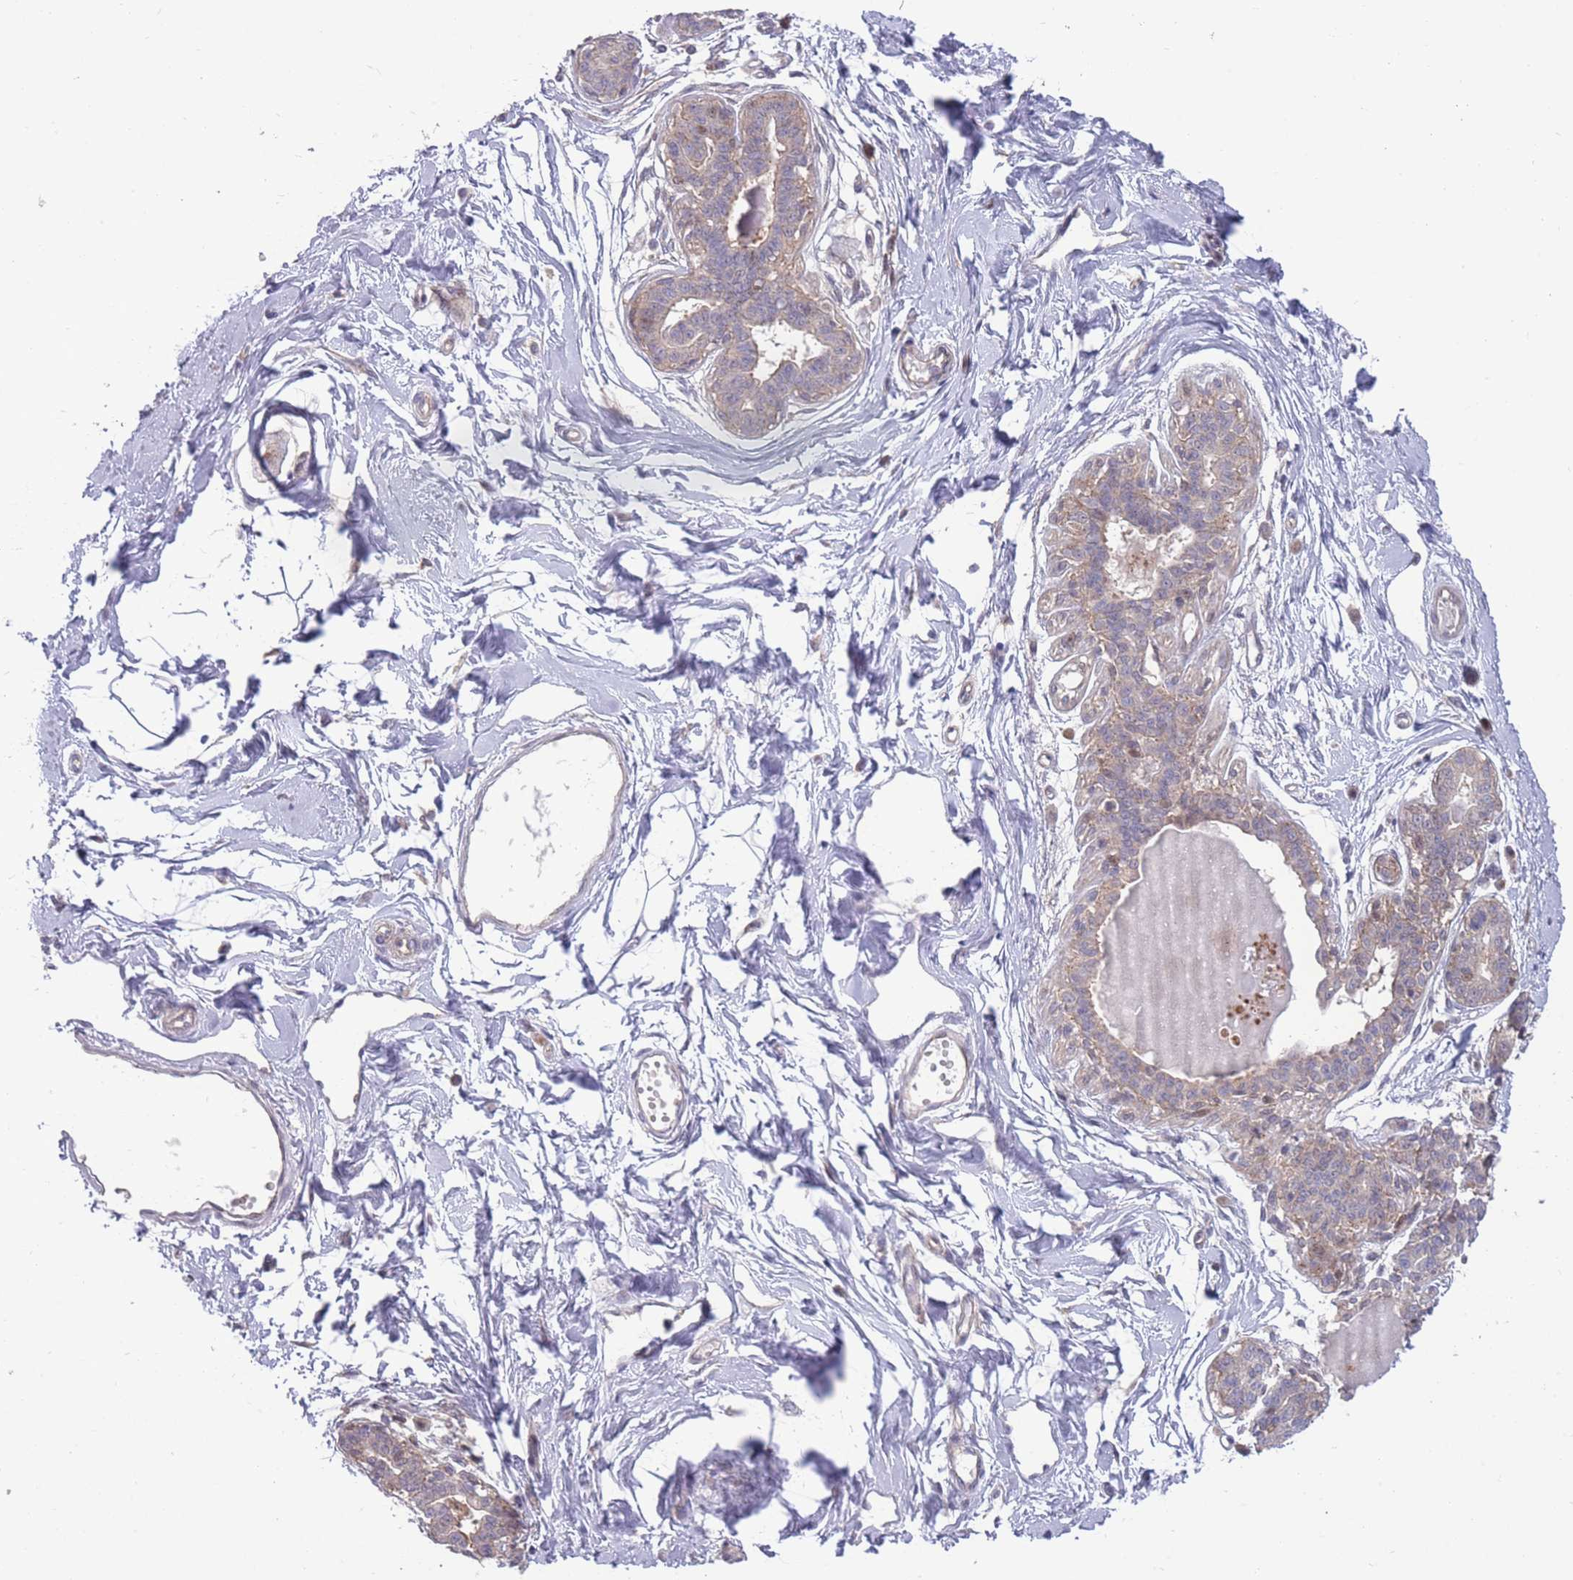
{"staining": {"intensity": "negative", "quantity": "none", "location": "none"}, "tissue": "breast", "cell_type": "Adipocytes", "image_type": "normal", "snomed": [{"axis": "morphology", "description": "Normal tissue, NOS"}, {"axis": "topography", "description": "Breast"}], "caption": "Immunohistochemistry of unremarkable human breast displays no positivity in adipocytes. (Immunohistochemistry, brightfield microscopy, high magnification).", "gene": "RIC8A", "patient": {"sex": "female", "age": 45}}